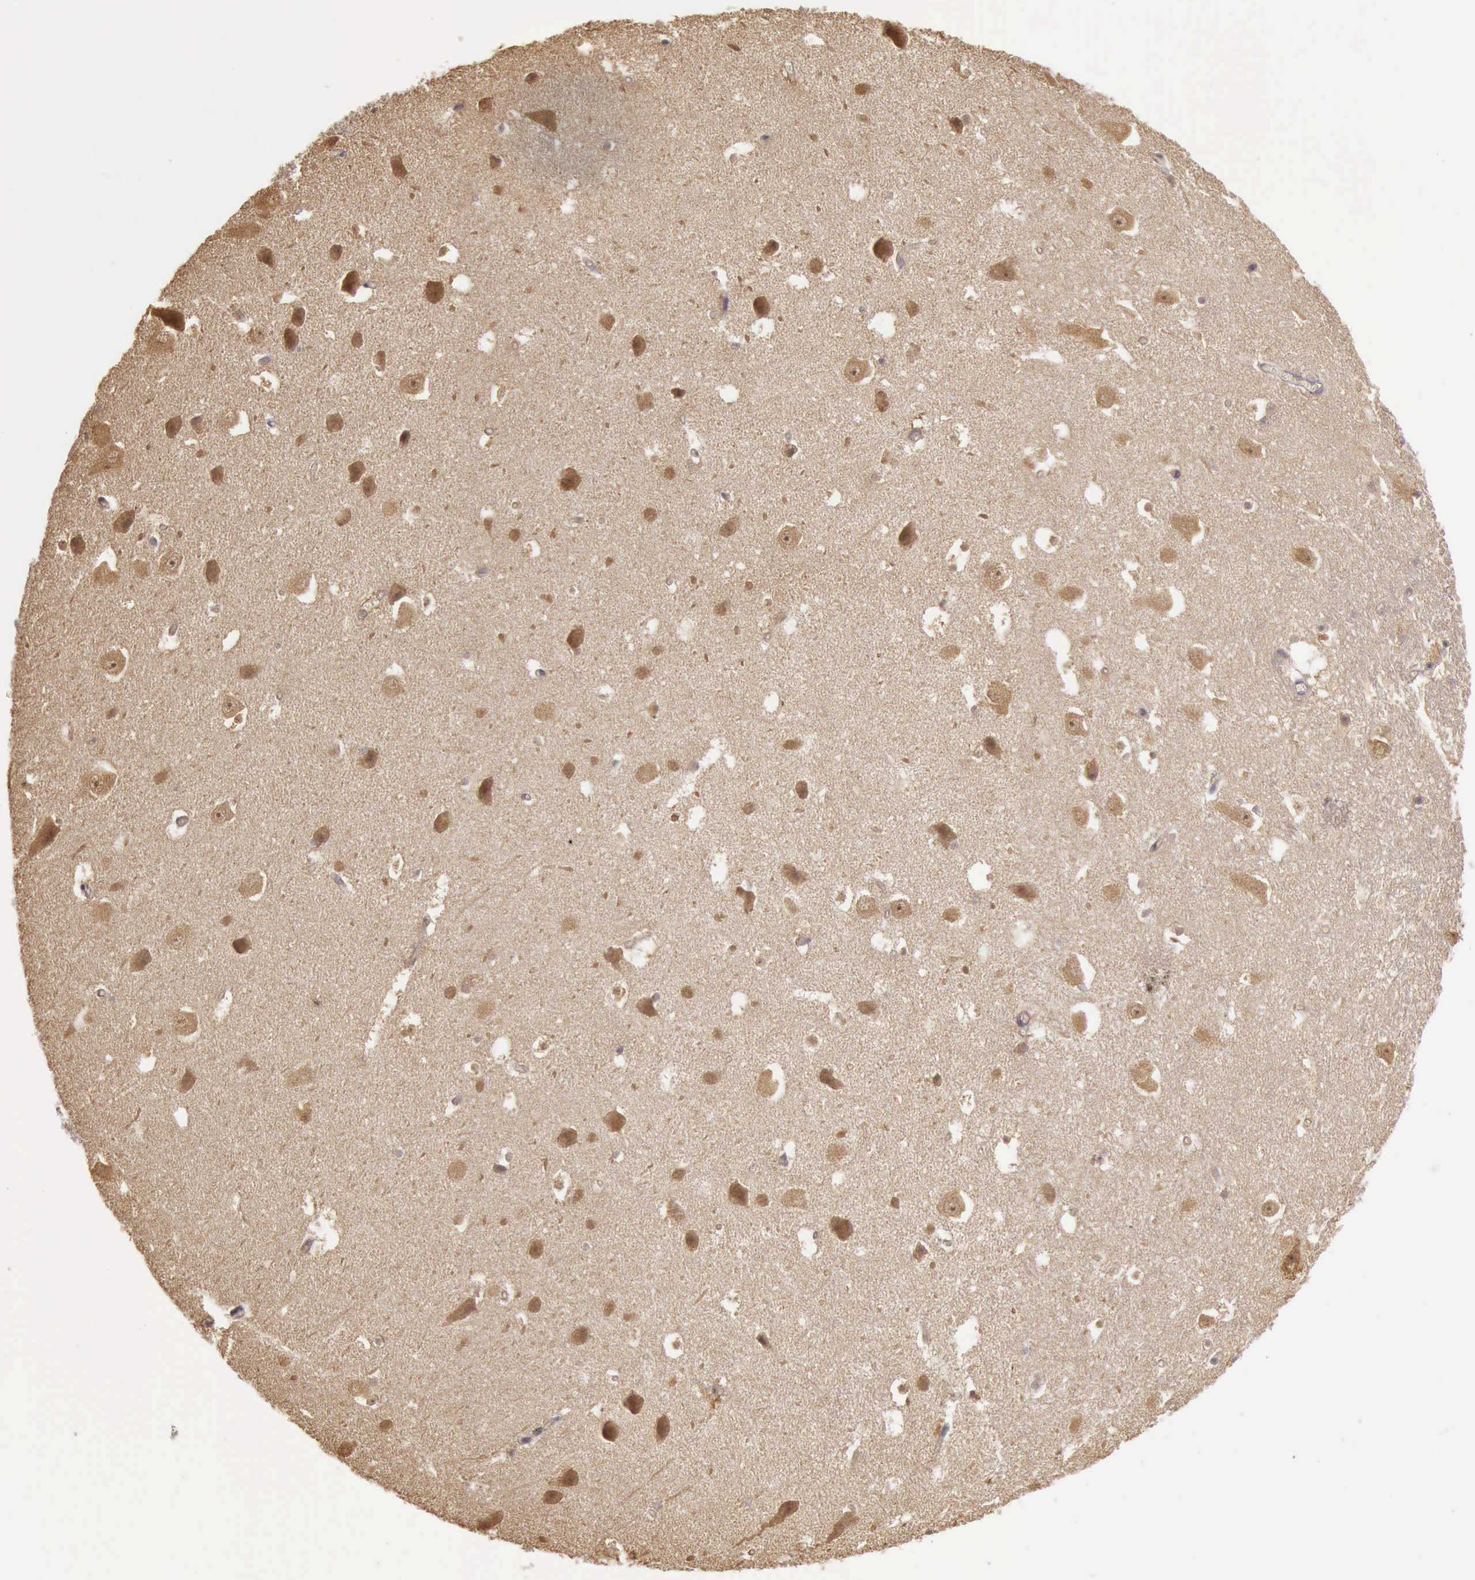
{"staining": {"intensity": "weak", "quantity": "25%-75%", "location": "cytoplasmic/membranous"}, "tissue": "hippocampus", "cell_type": "Glial cells", "image_type": "normal", "snomed": [{"axis": "morphology", "description": "Normal tissue, NOS"}, {"axis": "topography", "description": "Hippocampus"}], "caption": "Normal hippocampus reveals weak cytoplasmic/membranous expression in approximately 25%-75% of glial cells, visualized by immunohistochemistry. (DAB (3,3'-diaminobenzidine) IHC, brown staining for protein, blue staining for nuclei).", "gene": "EIF5", "patient": {"sex": "male", "age": 45}}